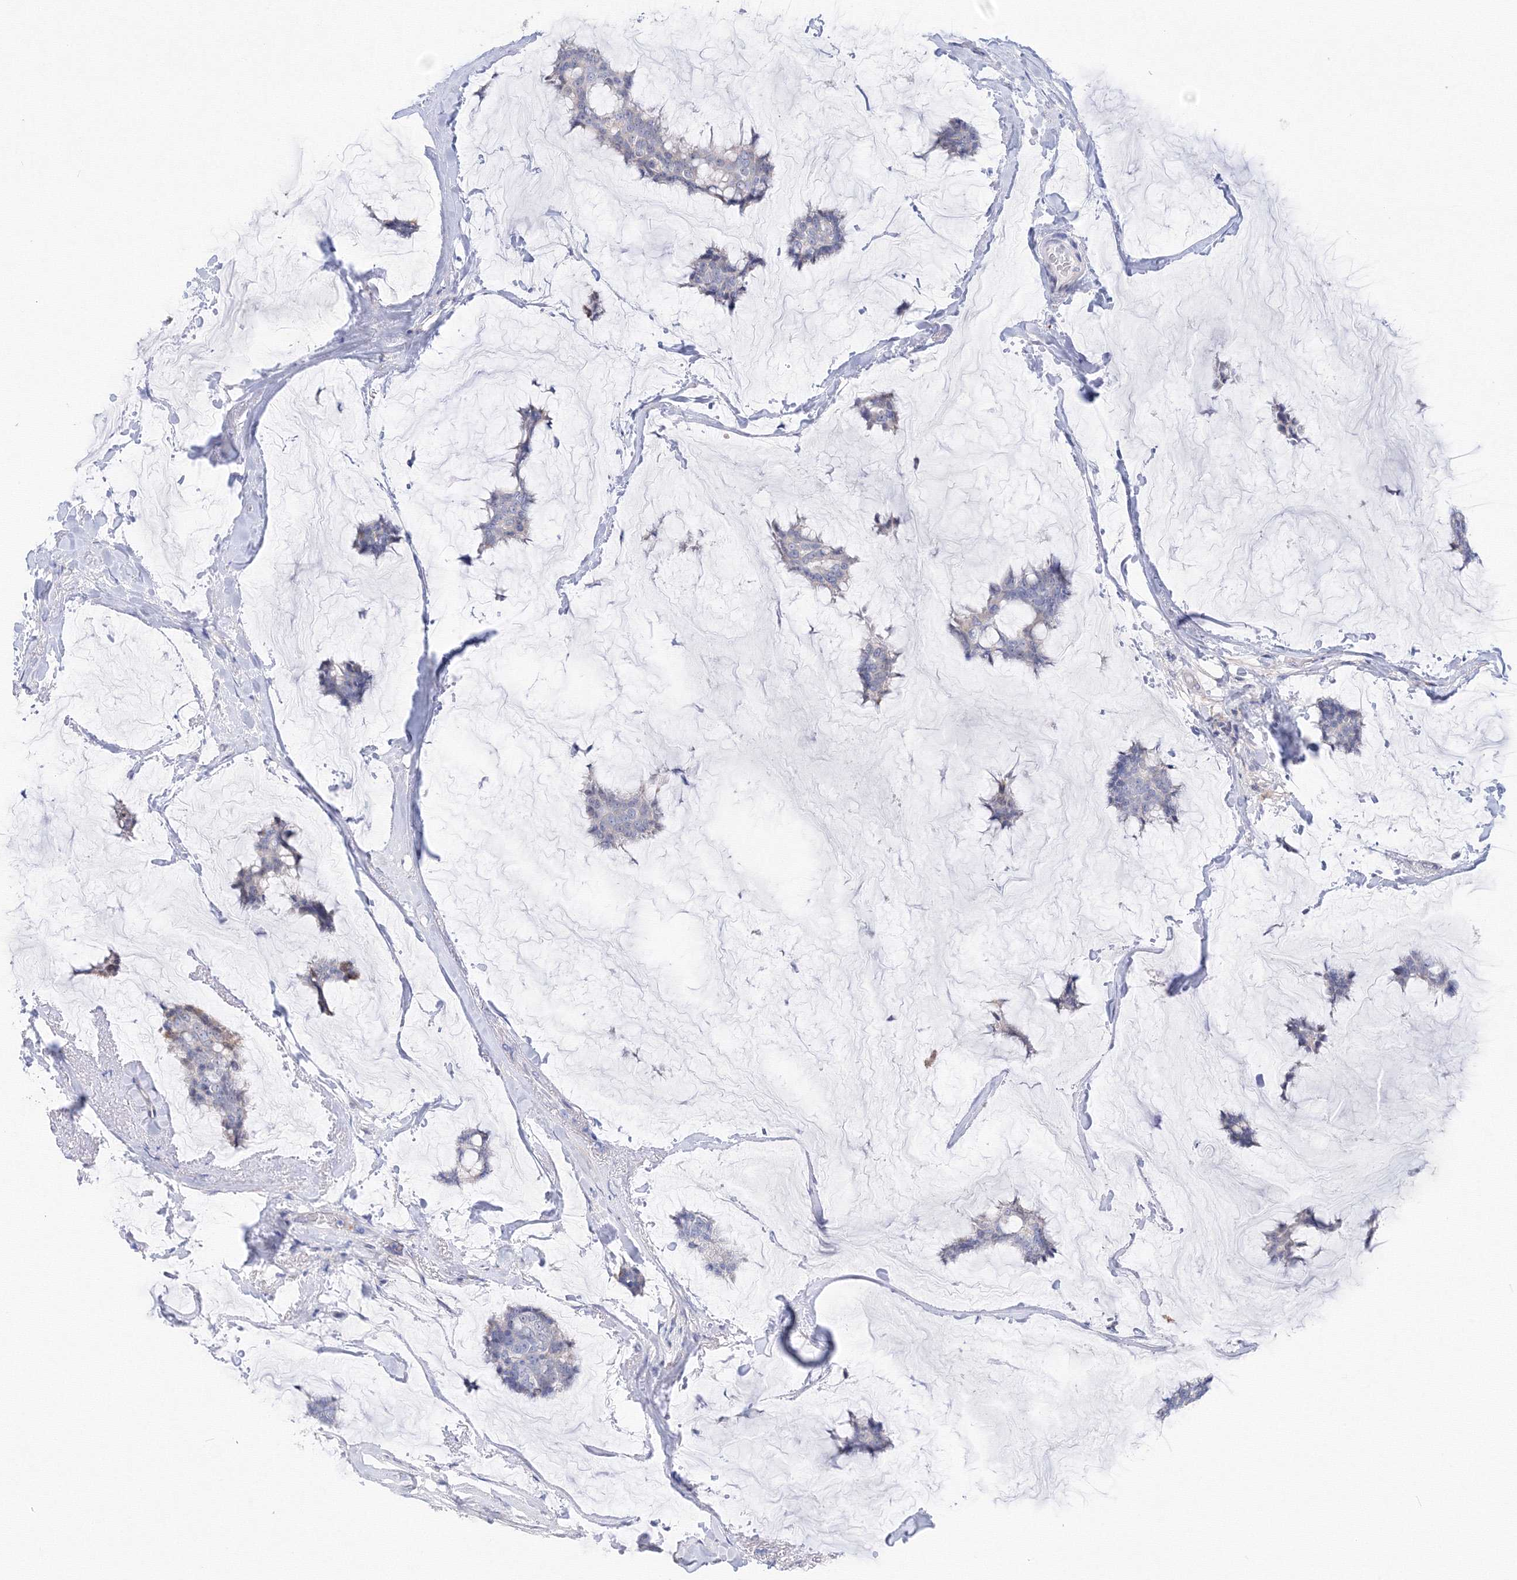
{"staining": {"intensity": "negative", "quantity": "none", "location": "none"}, "tissue": "breast cancer", "cell_type": "Tumor cells", "image_type": "cancer", "snomed": [{"axis": "morphology", "description": "Duct carcinoma"}, {"axis": "topography", "description": "Breast"}], "caption": "This is an immunohistochemistry (IHC) micrograph of human breast invasive ductal carcinoma. There is no staining in tumor cells.", "gene": "TAMM41", "patient": {"sex": "female", "age": 93}}